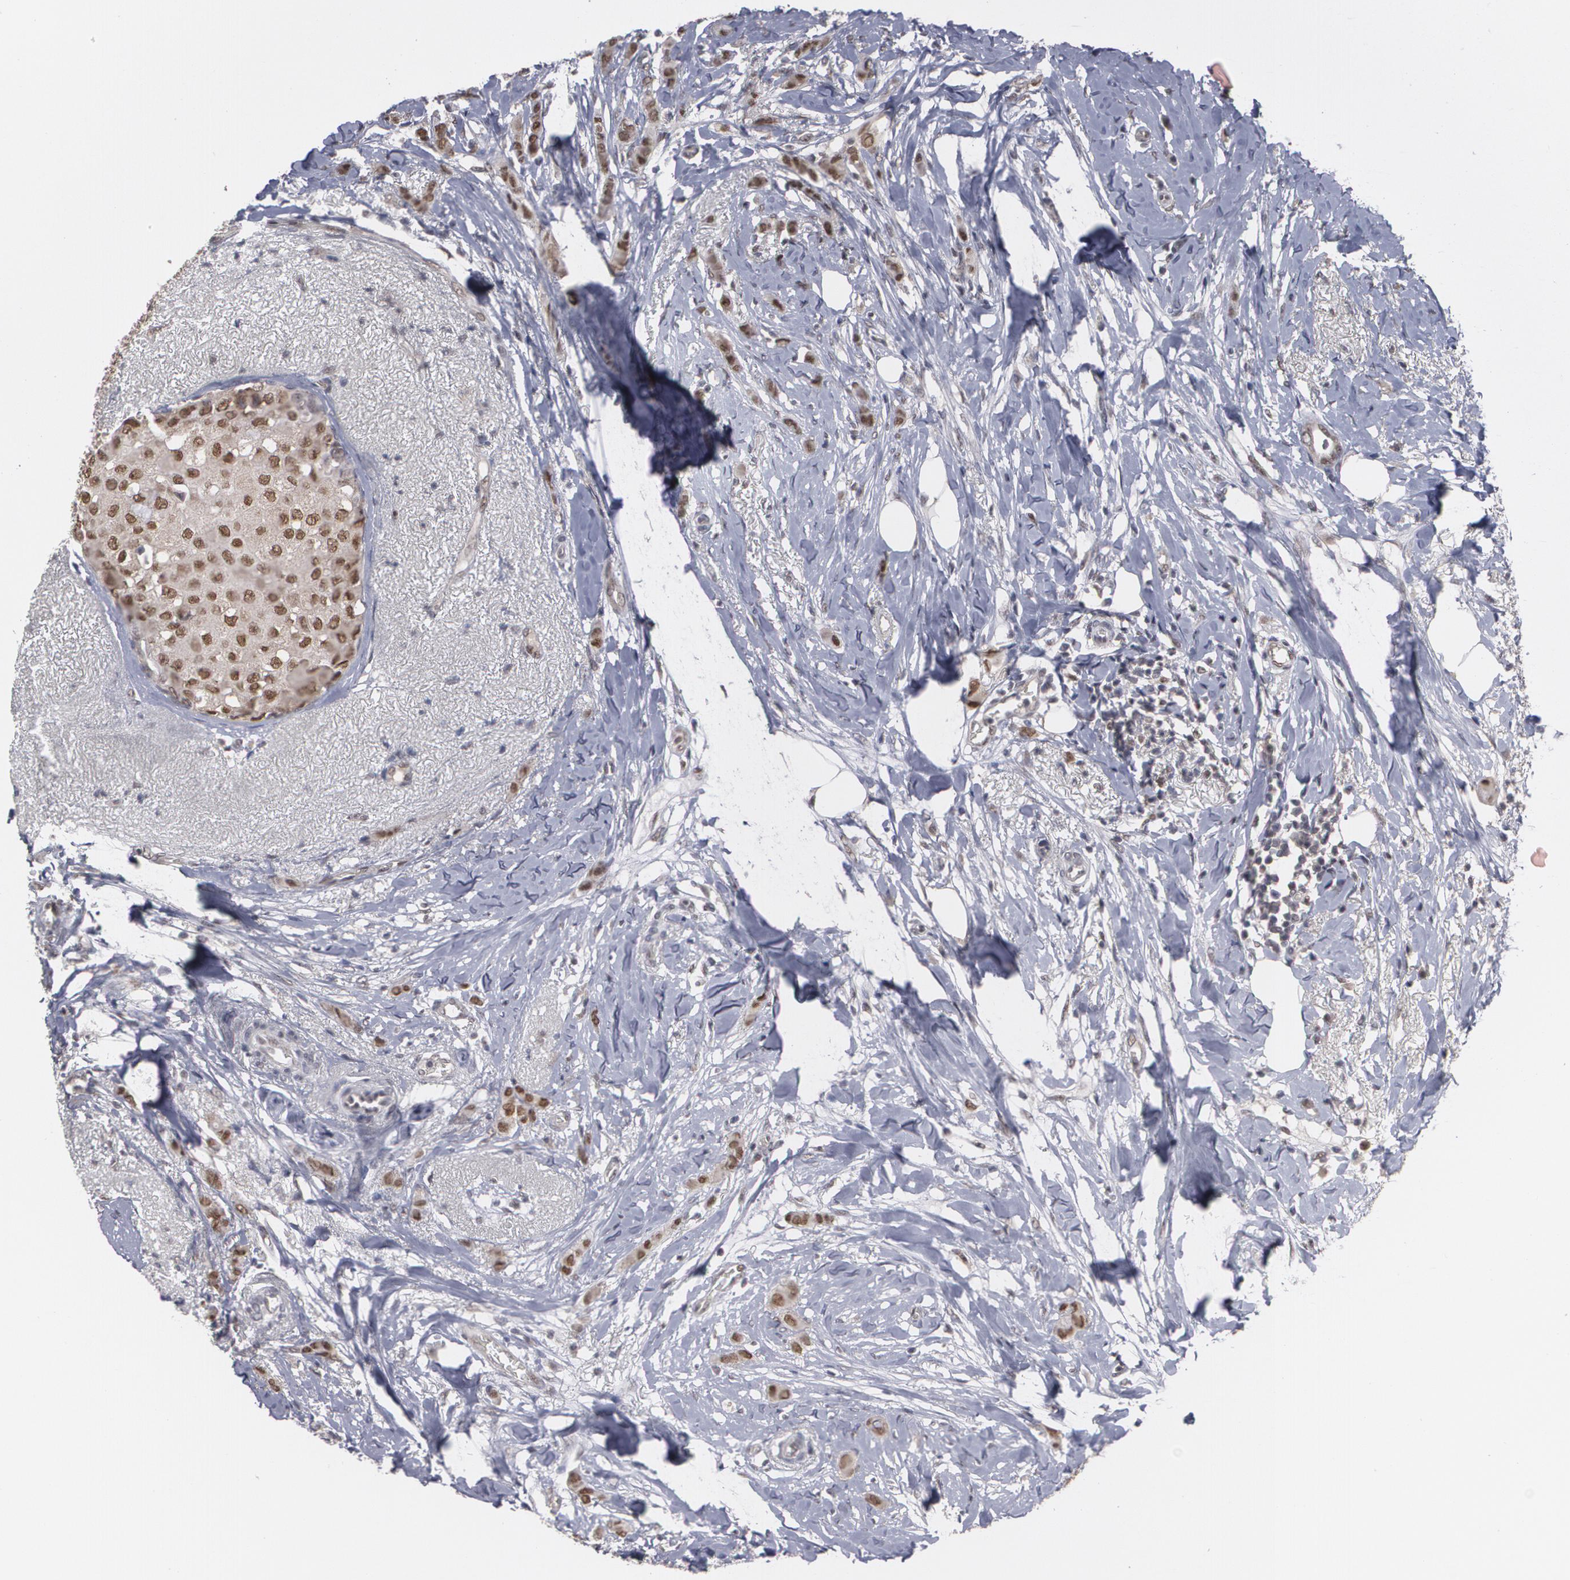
{"staining": {"intensity": "moderate", "quantity": ">75%", "location": "nuclear"}, "tissue": "breast cancer", "cell_type": "Tumor cells", "image_type": "cancer", "snomed": [{"axis": "morphology", "description": "Lobular carcinoma"}, {"axis": "topography", "description": "Breast"}], "caption": "This is an image of IHC staining of lobular carcinoma (breast), which shows moderate positivity in the nuclear of tumor cells.", "gene": "INTS6", "patient": {"sex": "female", "age": 55}}